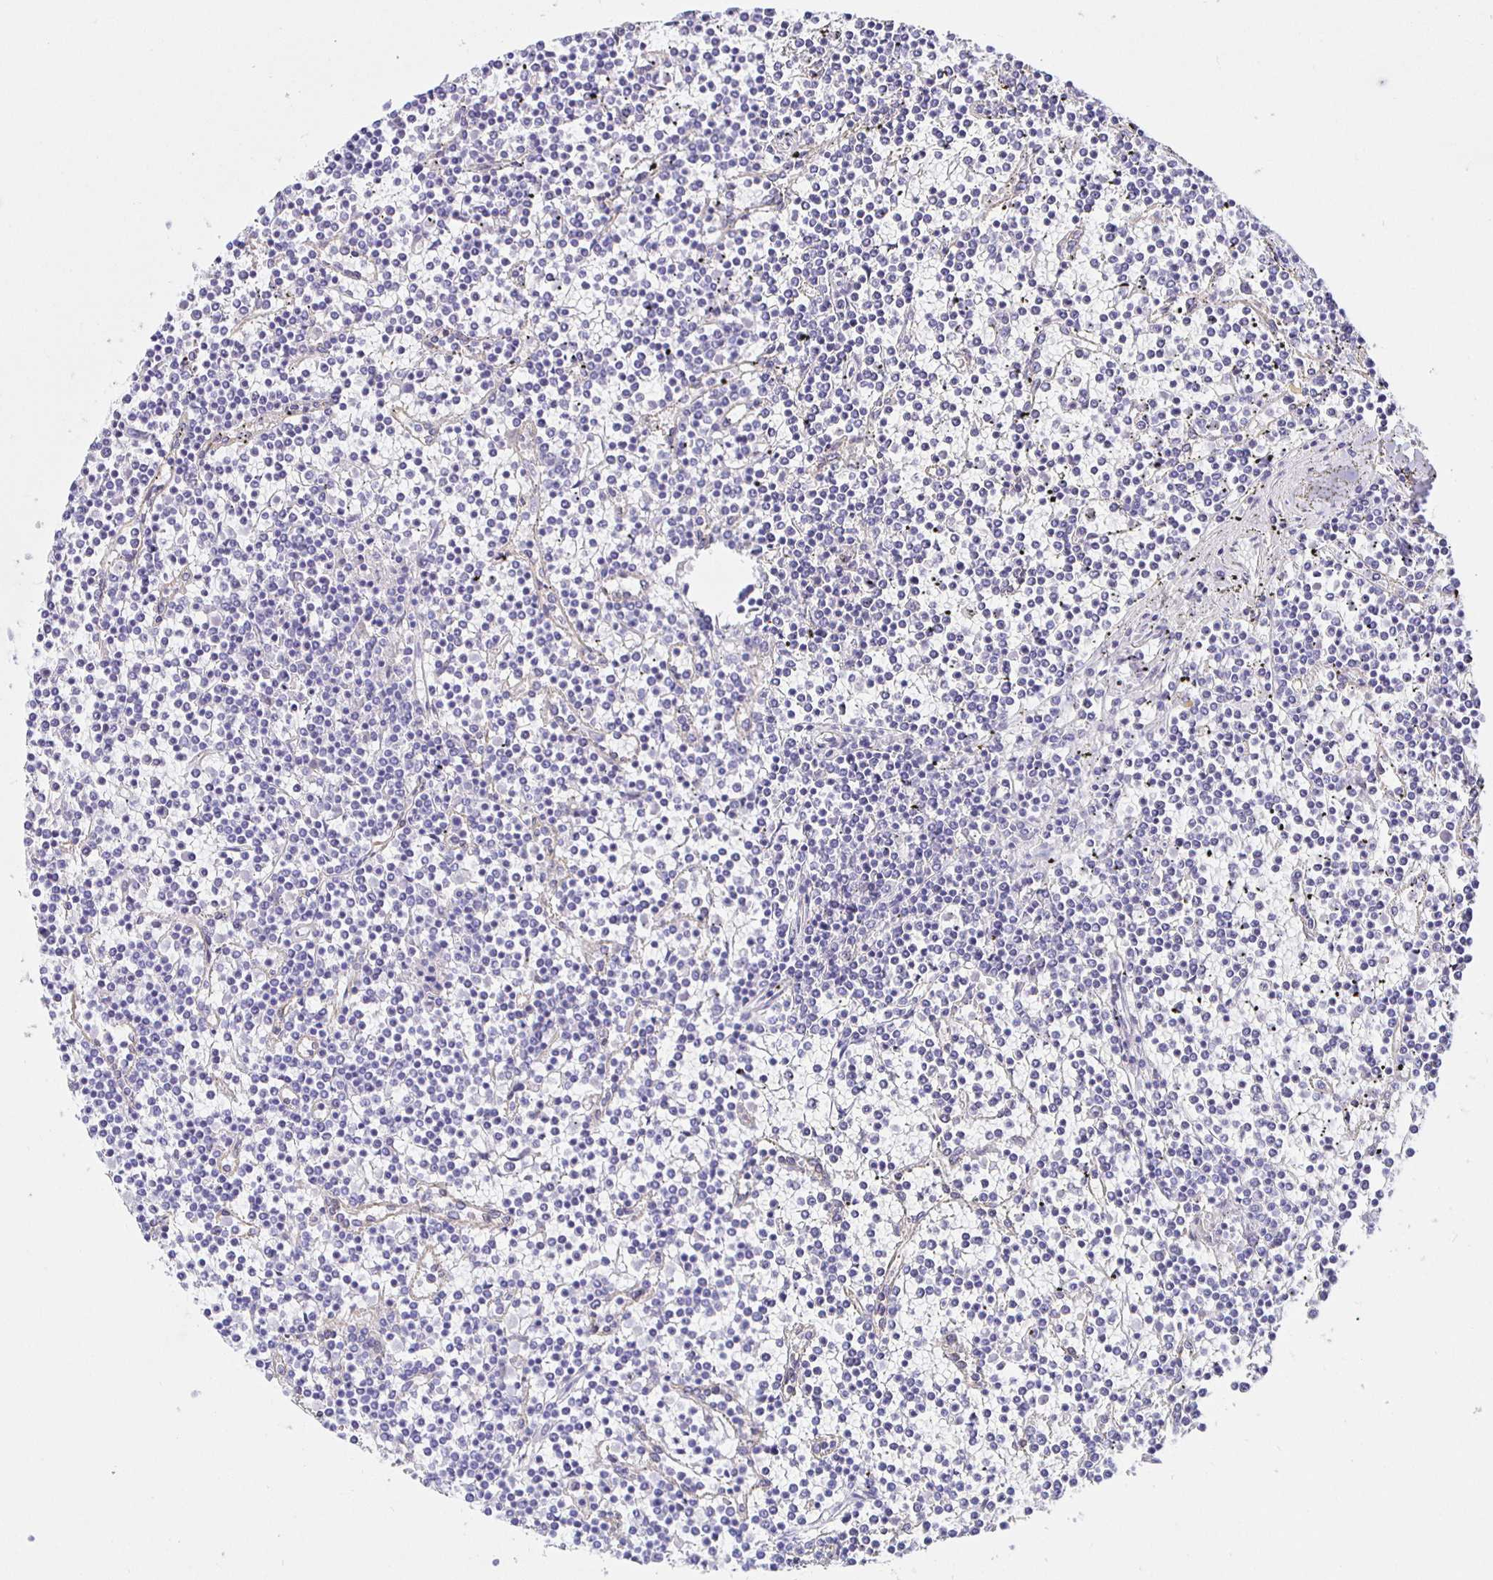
{"staining": {"intensity": "negative", "quantity": "none", "location": "none"}, "tissue": "lymphoma", "cell_type": "Tumor cells", "image_type": "cancer", "snomed": [{"axis": "morphology", "description": "Malignant lymphoma, non-Hodgkin's type, Low grade"}, {"axis": "topography", "description": "Spleen"}], "caption": "An IHC image of lymphoma is shown. There is no staining in tumor cells of lymphoma.", "gene": "HSPA4L", "patient": {"sex": "female", "age": 19}}